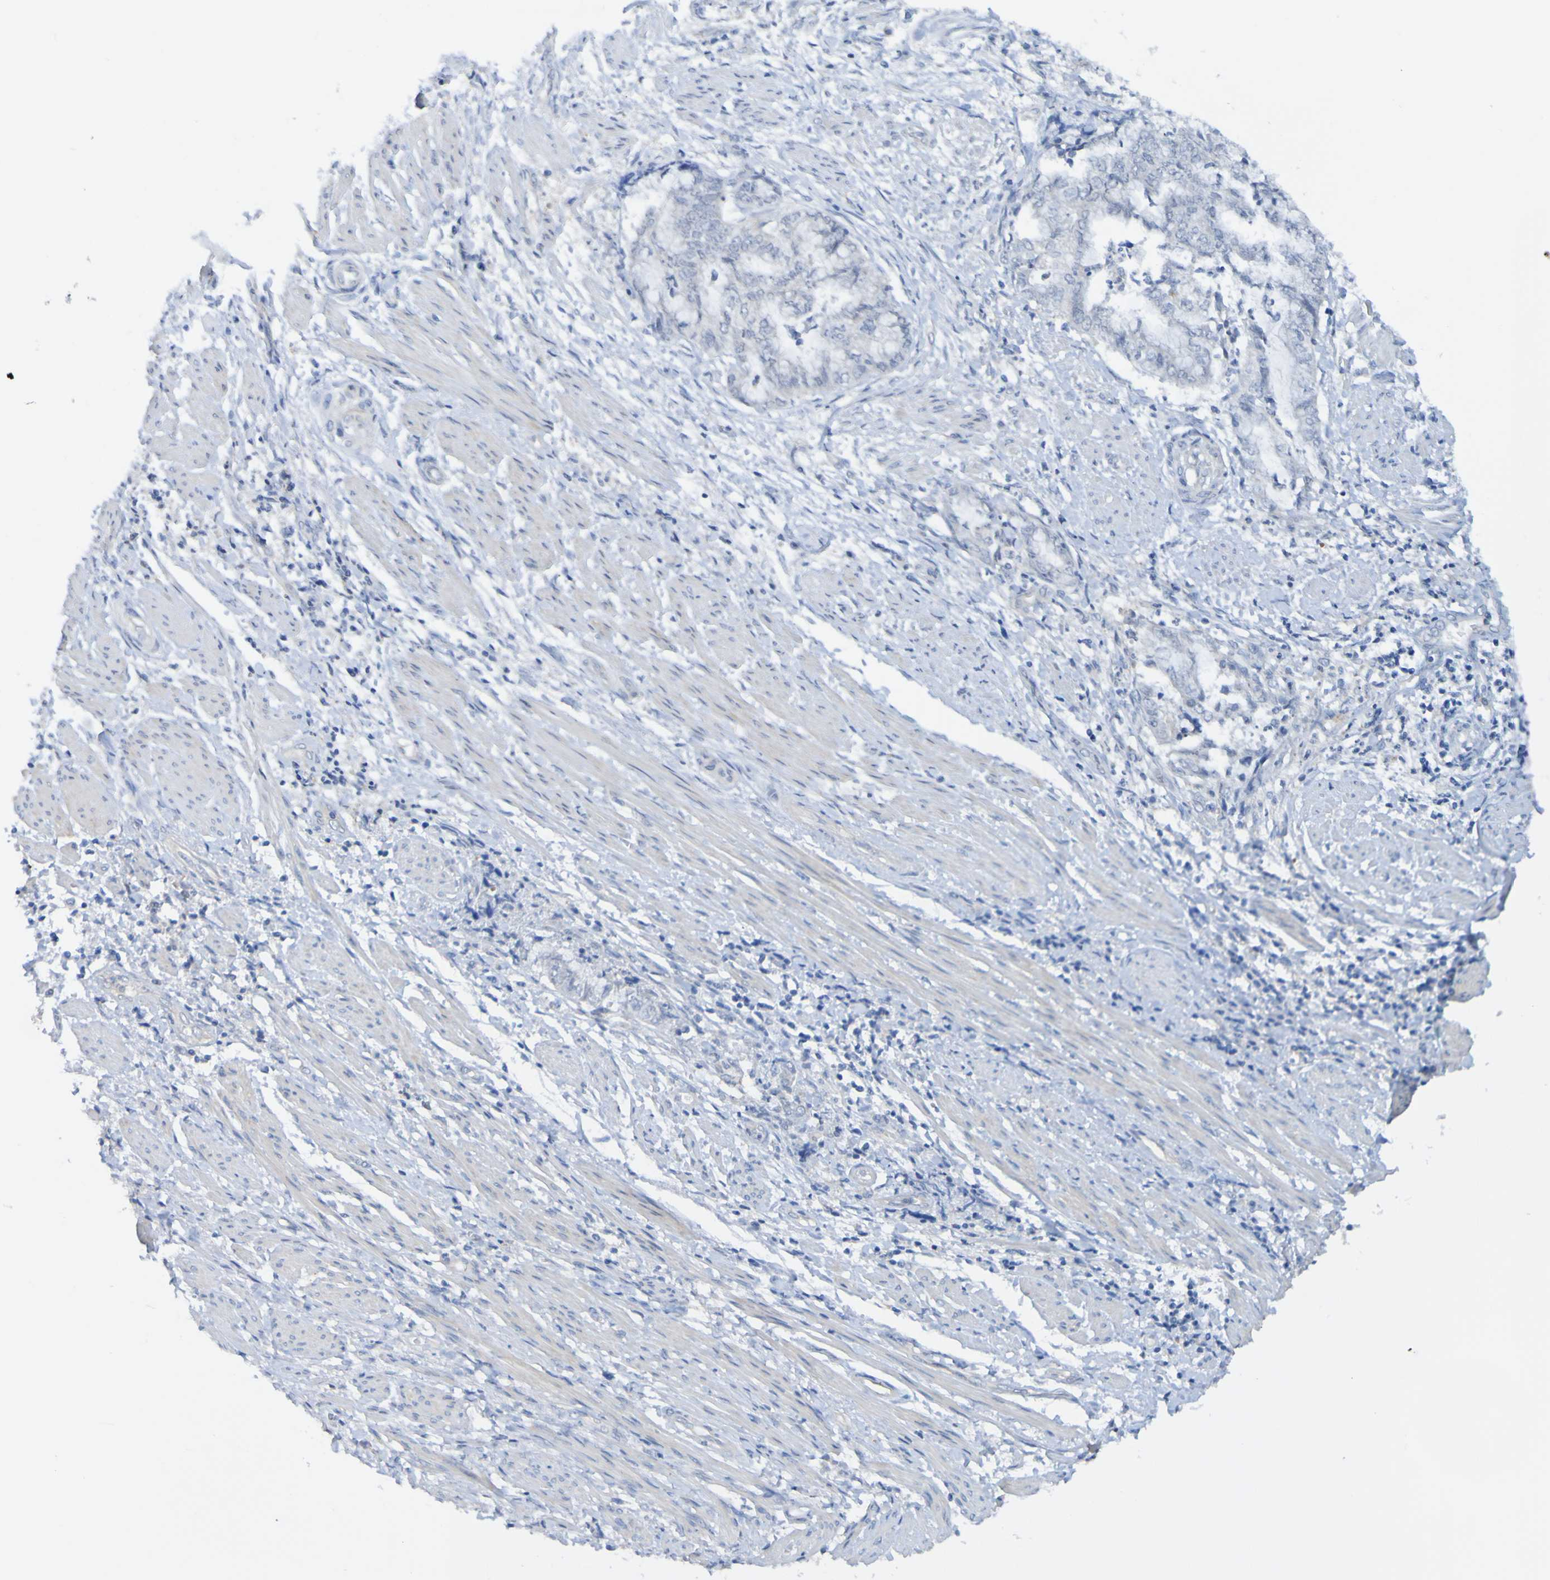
{"staining": {"intensity": "negative", "quantity": "none", "location": "none"}, "tissue": "endometrial cancer", "cell_type": "Tumor cells", "image_type": "cancer", "snomed": [{"axis": "morphology", "description": "Necrosis, NOS"}, {"axis": "morphology", "description": "Adenocarcinoma, NOS"}, {"axis": "topography", "description": "Endometrium"}], "caption": "Immunohistochemistry histopathology image of human adenocarcinoma (endometrial) stained for a protein (brown), which demonstrates no staining in tumor cells.", "gene": "ACMSD", "patient": {"sex": "female", "age": 79}}